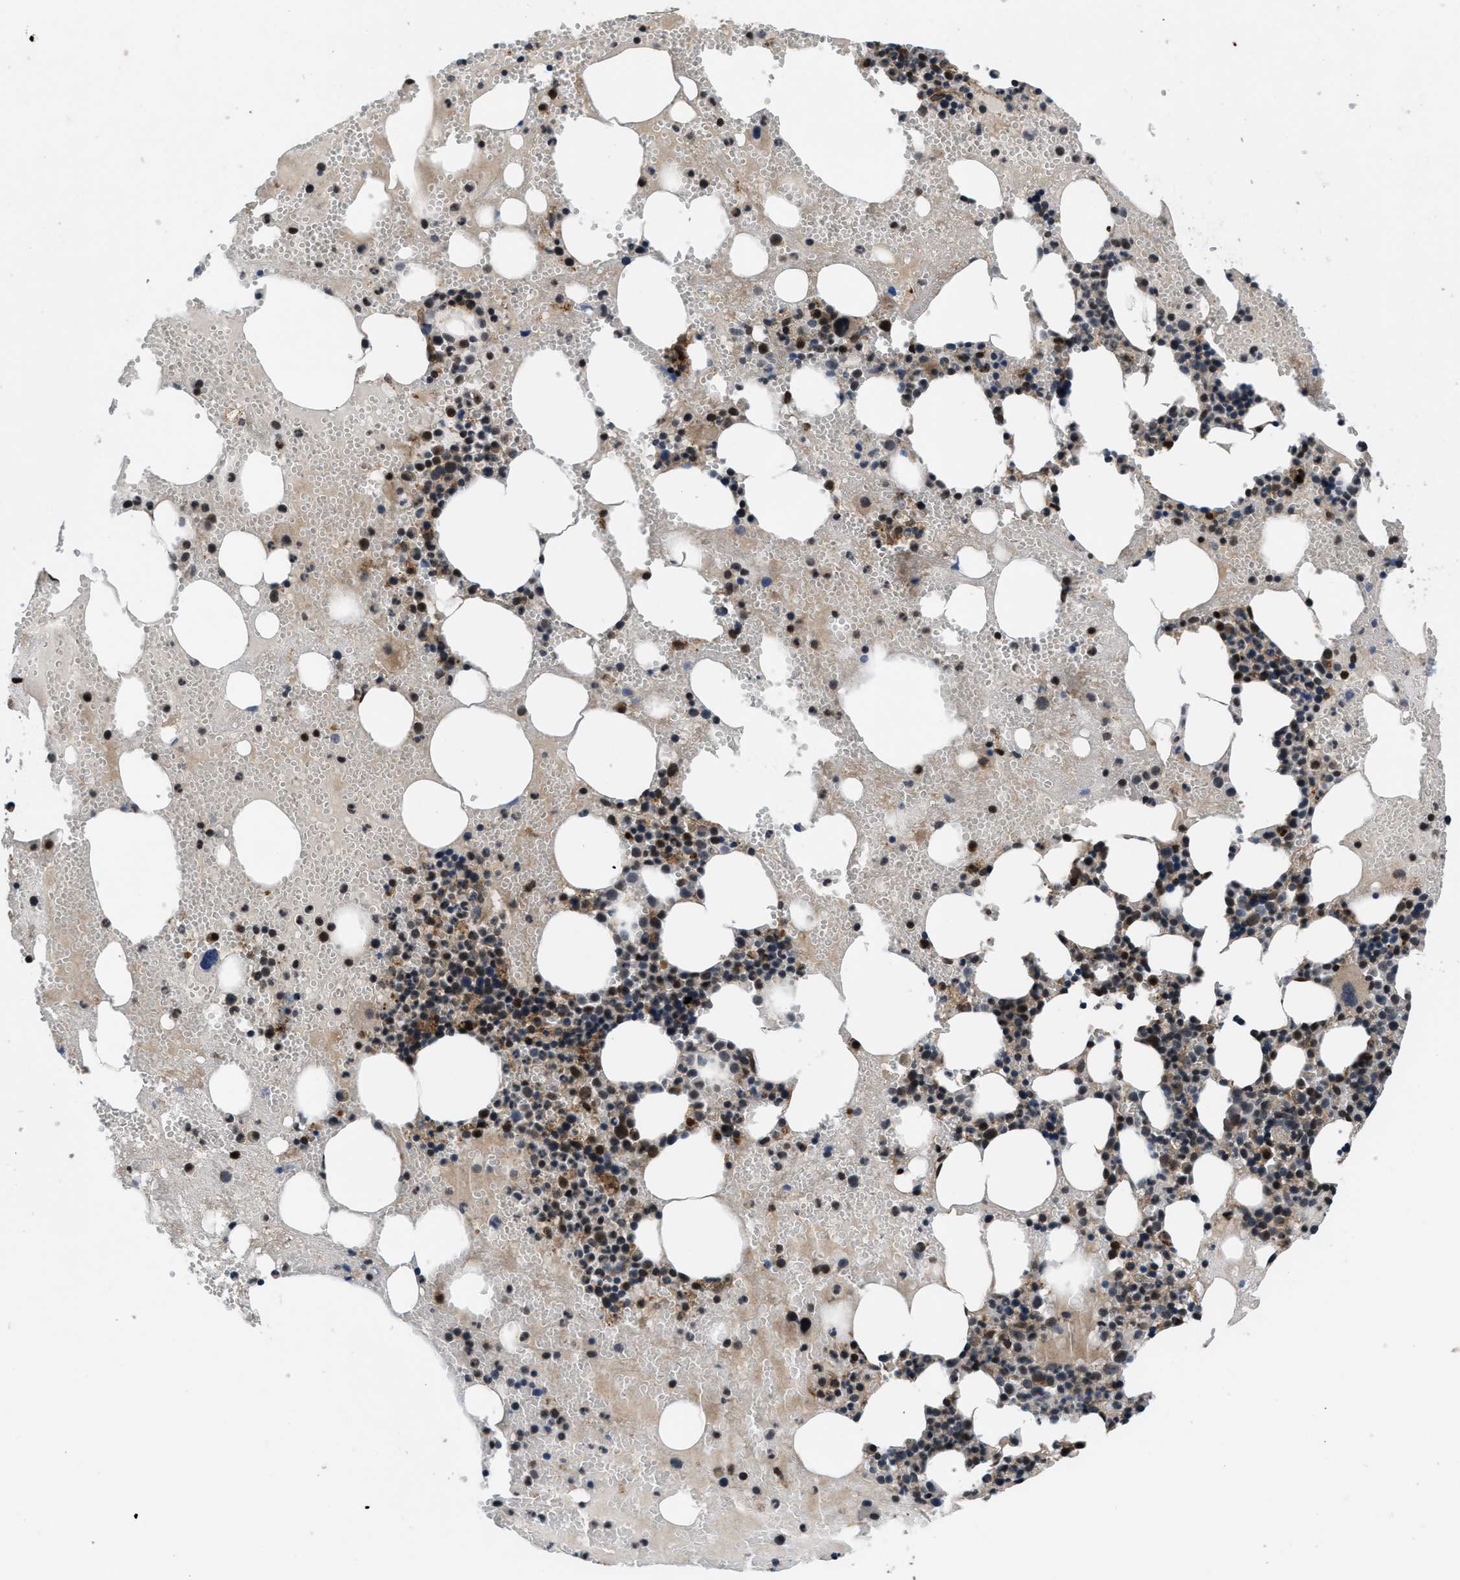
{"staining": {"intensity": "moderate", "quantity": "25%-75%", "location": "cytoplasmic/membranous"}, "tissue": "bone marrow", "cell_type": "Hematopoietic cells", "image_type": "normal", "snomed": [{"axis": "morphology", "description": "Normal tissue, NOS"}, {"axis": "morphology", "description": "Inflammation, NOS"}, {"axis": "topography", "description": "Bone marrow"}], "caption": "Unremarkable bone marrow was stained to show a protein in brown. There is medium levels of moderate cytoplasmic/membranous positivity in approximately 25%-75% of hematopoietic cells. Using DAB (brown) and hematoxylin (blue) stains, captured at high magnification using brightfield microscopy.", "gene": "CTBS", "patient": {"sex": "female", "age": 78}}